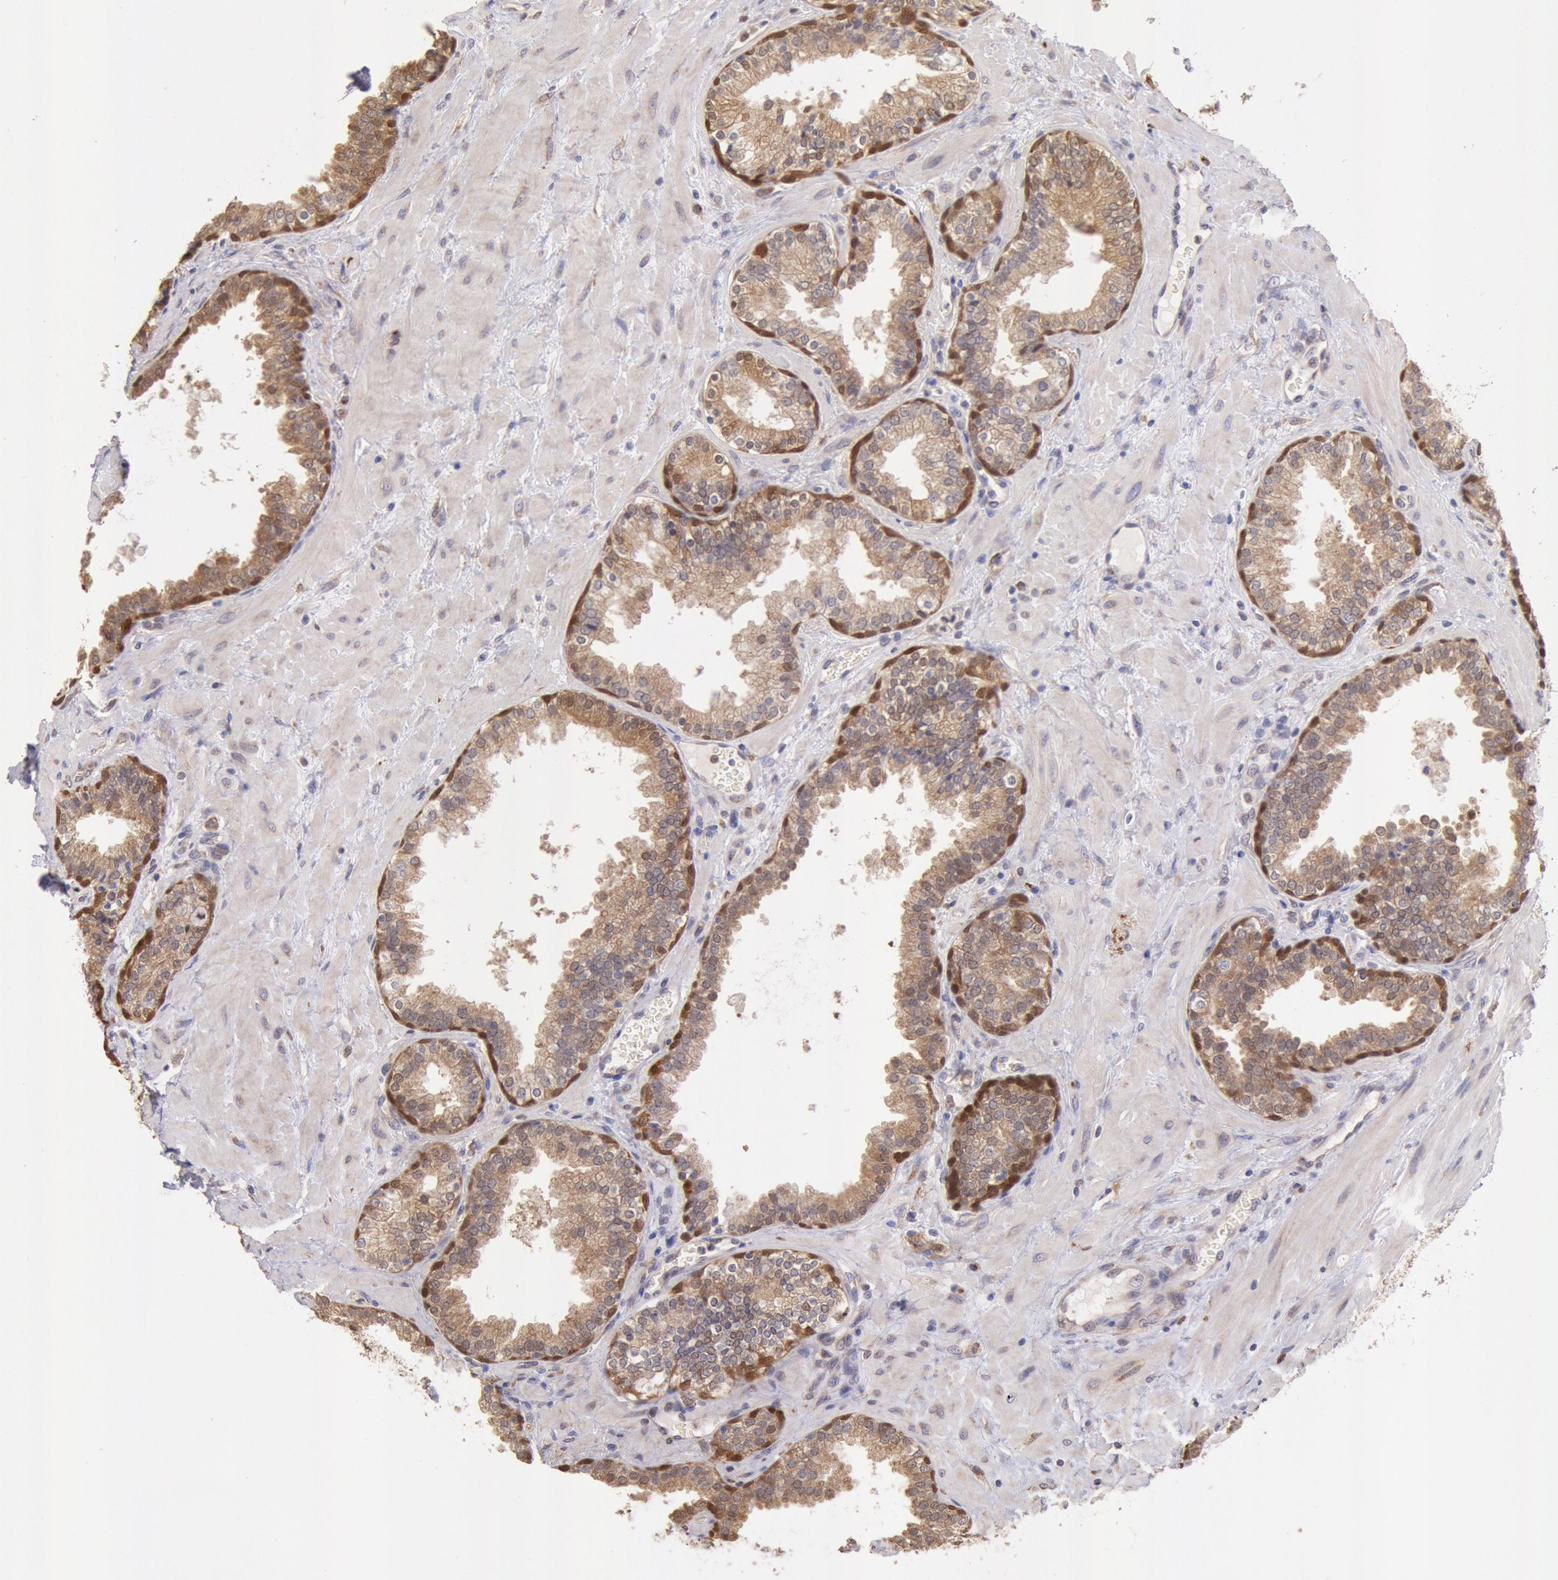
{"staining": {"intensity": "moderate", "quantity": ">75%", "location": "cytoplasmic/membranous,nuclear"}, "tissue": "prostate", "cell_type": "Glandular cells", "image_type": "normal", "snomed": [{"axis": "morphology", "description": "Normal tissue, NOS"}, {"axis": "topography", "description": "Prostate"}], "caption": "Unremarkable prostate shows moderate cytoplasmic/membranous,nuclear expression in approximately >75% of glandular cells, visualized by immunohistochemistry. Nuclei are stained in blue.", "gene": "COMT", "patient": {"sex": "male", "age": 51}}